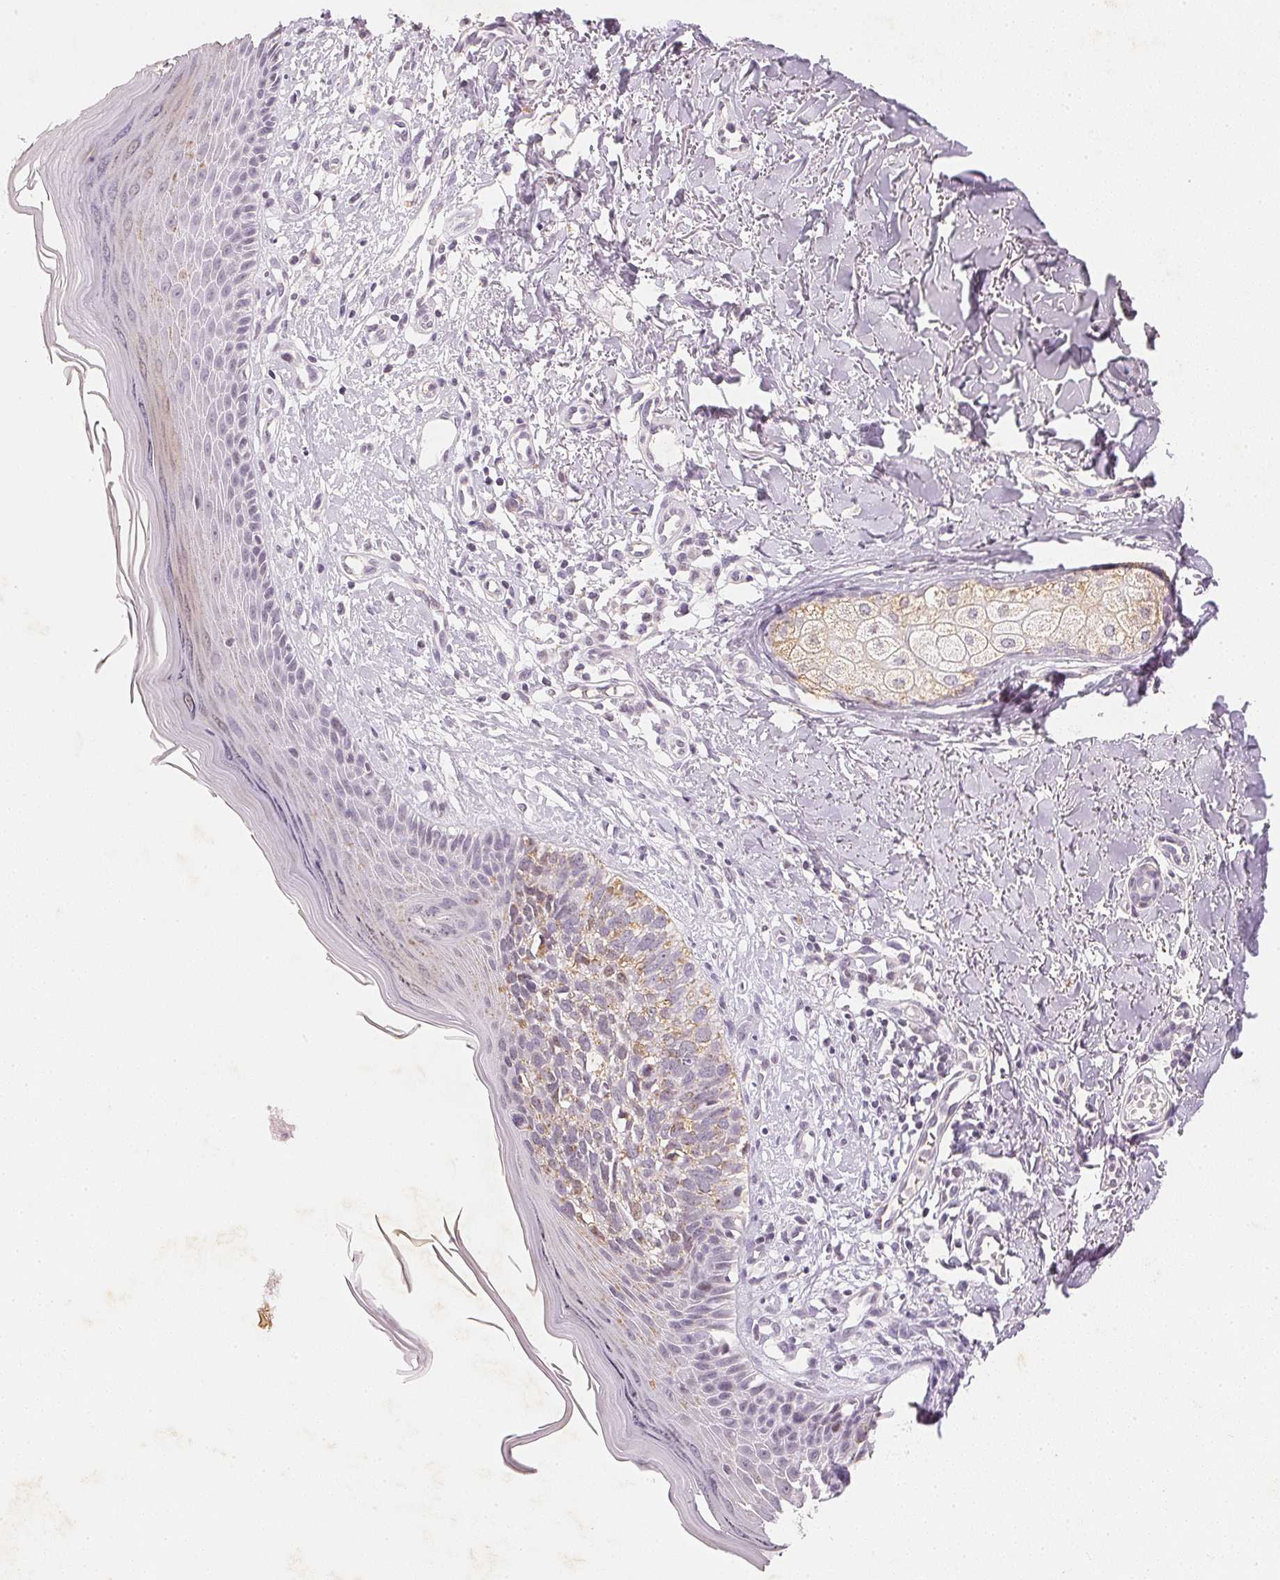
{"staining": {"intensity": "weak", "quantity": "<25%", "location": "cytoplasmic/membranous"}, "tissue": "skin cancer", "cell_type": "Tumor cells", "image_type": "cancer", "snomed": [{"axis": "morphology", "description": "Basal cell carcinoma"}, {"axis": "topography", "description": "Skin"}], "caption": "Micrograph shows no protein expression in tumor cells of skin basal cell carcinoma tissue.", "gene": "SMTN", "patient": {"sex": "female", "age": 45}}